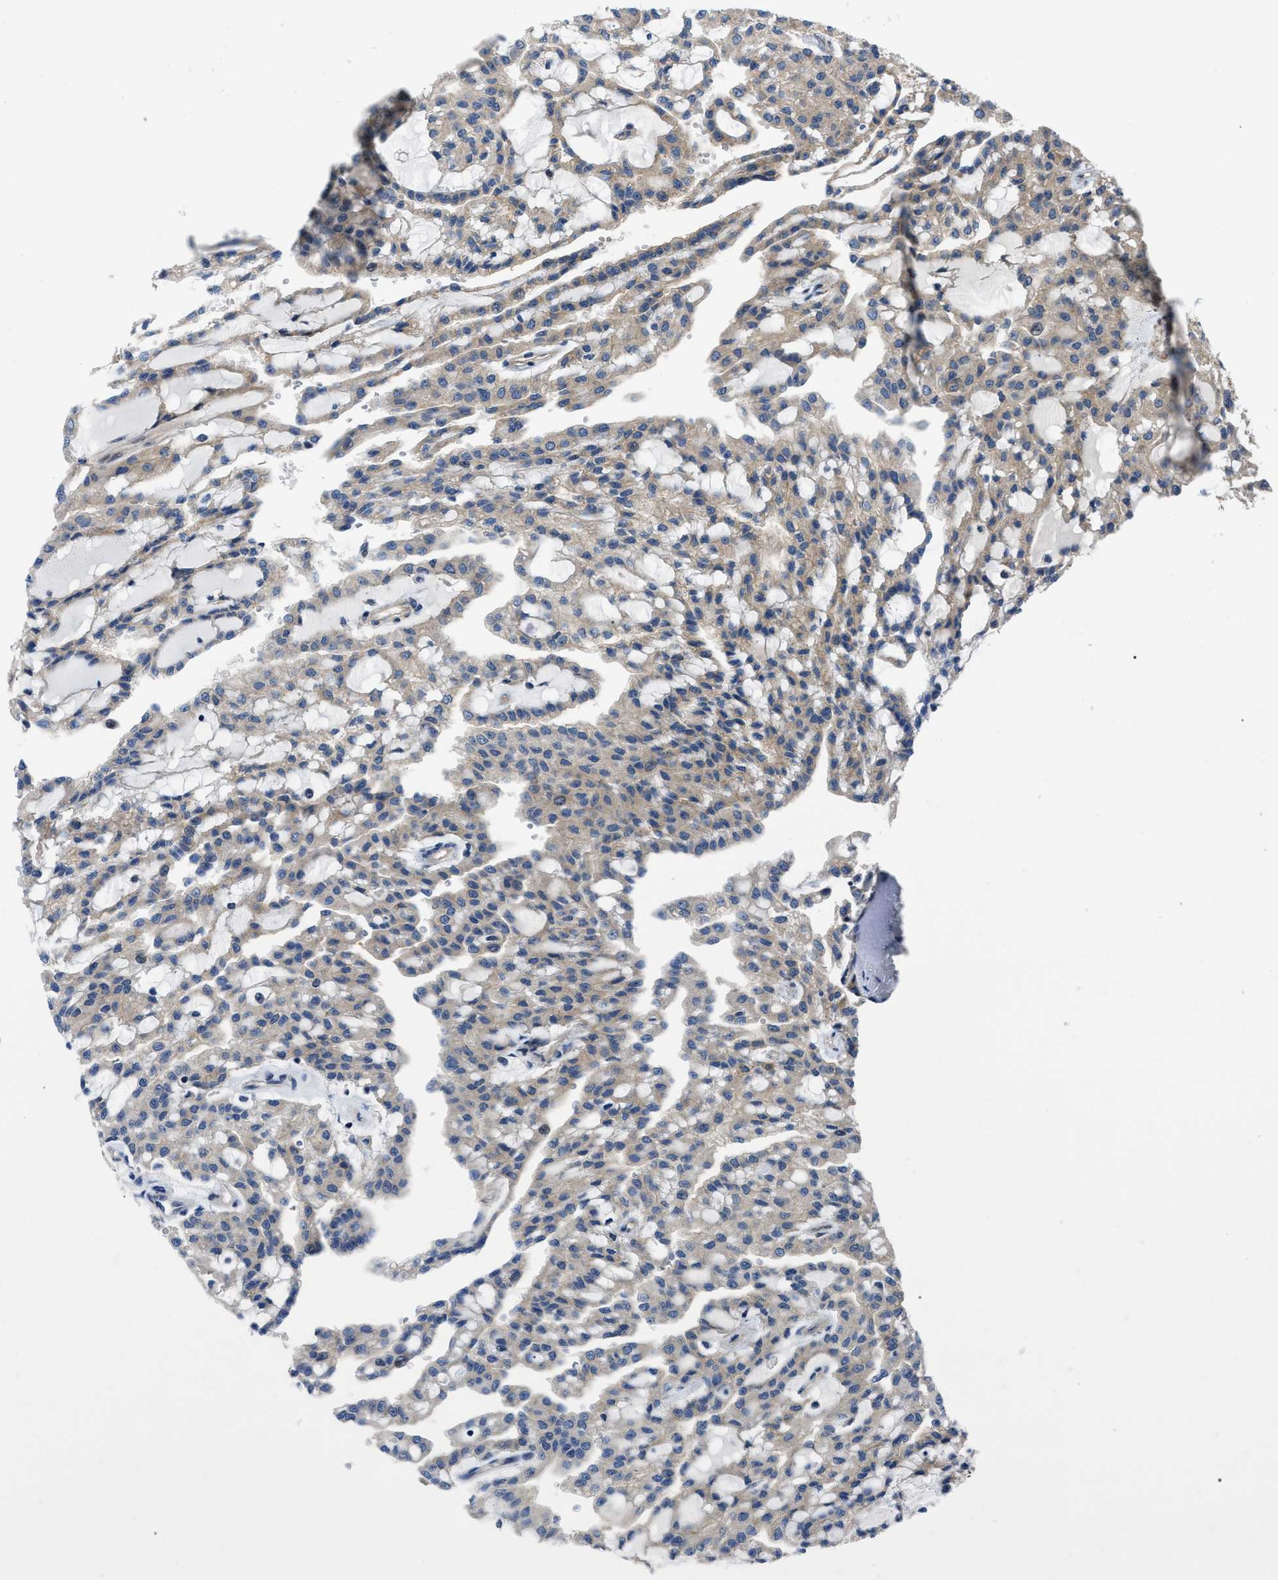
{"staining": {"intensity": "weak", "quantity": "25%-75%", "location": "cytoplasmic/membranous"}, "tissue": "renal cancer", "cell_type": "Tumor cells", "image_type": "cancer", "snomed": [{"axis": "morphology", "description": "Adenocarcinoma, NOS"}, {"axis": "topography", "description": "Kidney"}], "caption": "Immunohistochemistry micrograph of neoplastic tissue: renal adenocarcinoma stained using IHC exhibits low levels of weak protein expression localized specifically in the cytoplasmic/membranous of tumor cells, appearing as a cytoplasmic/membranous brown color.", "gene": "PPWD1", "patient": {"sex": "male", "age": 63}}